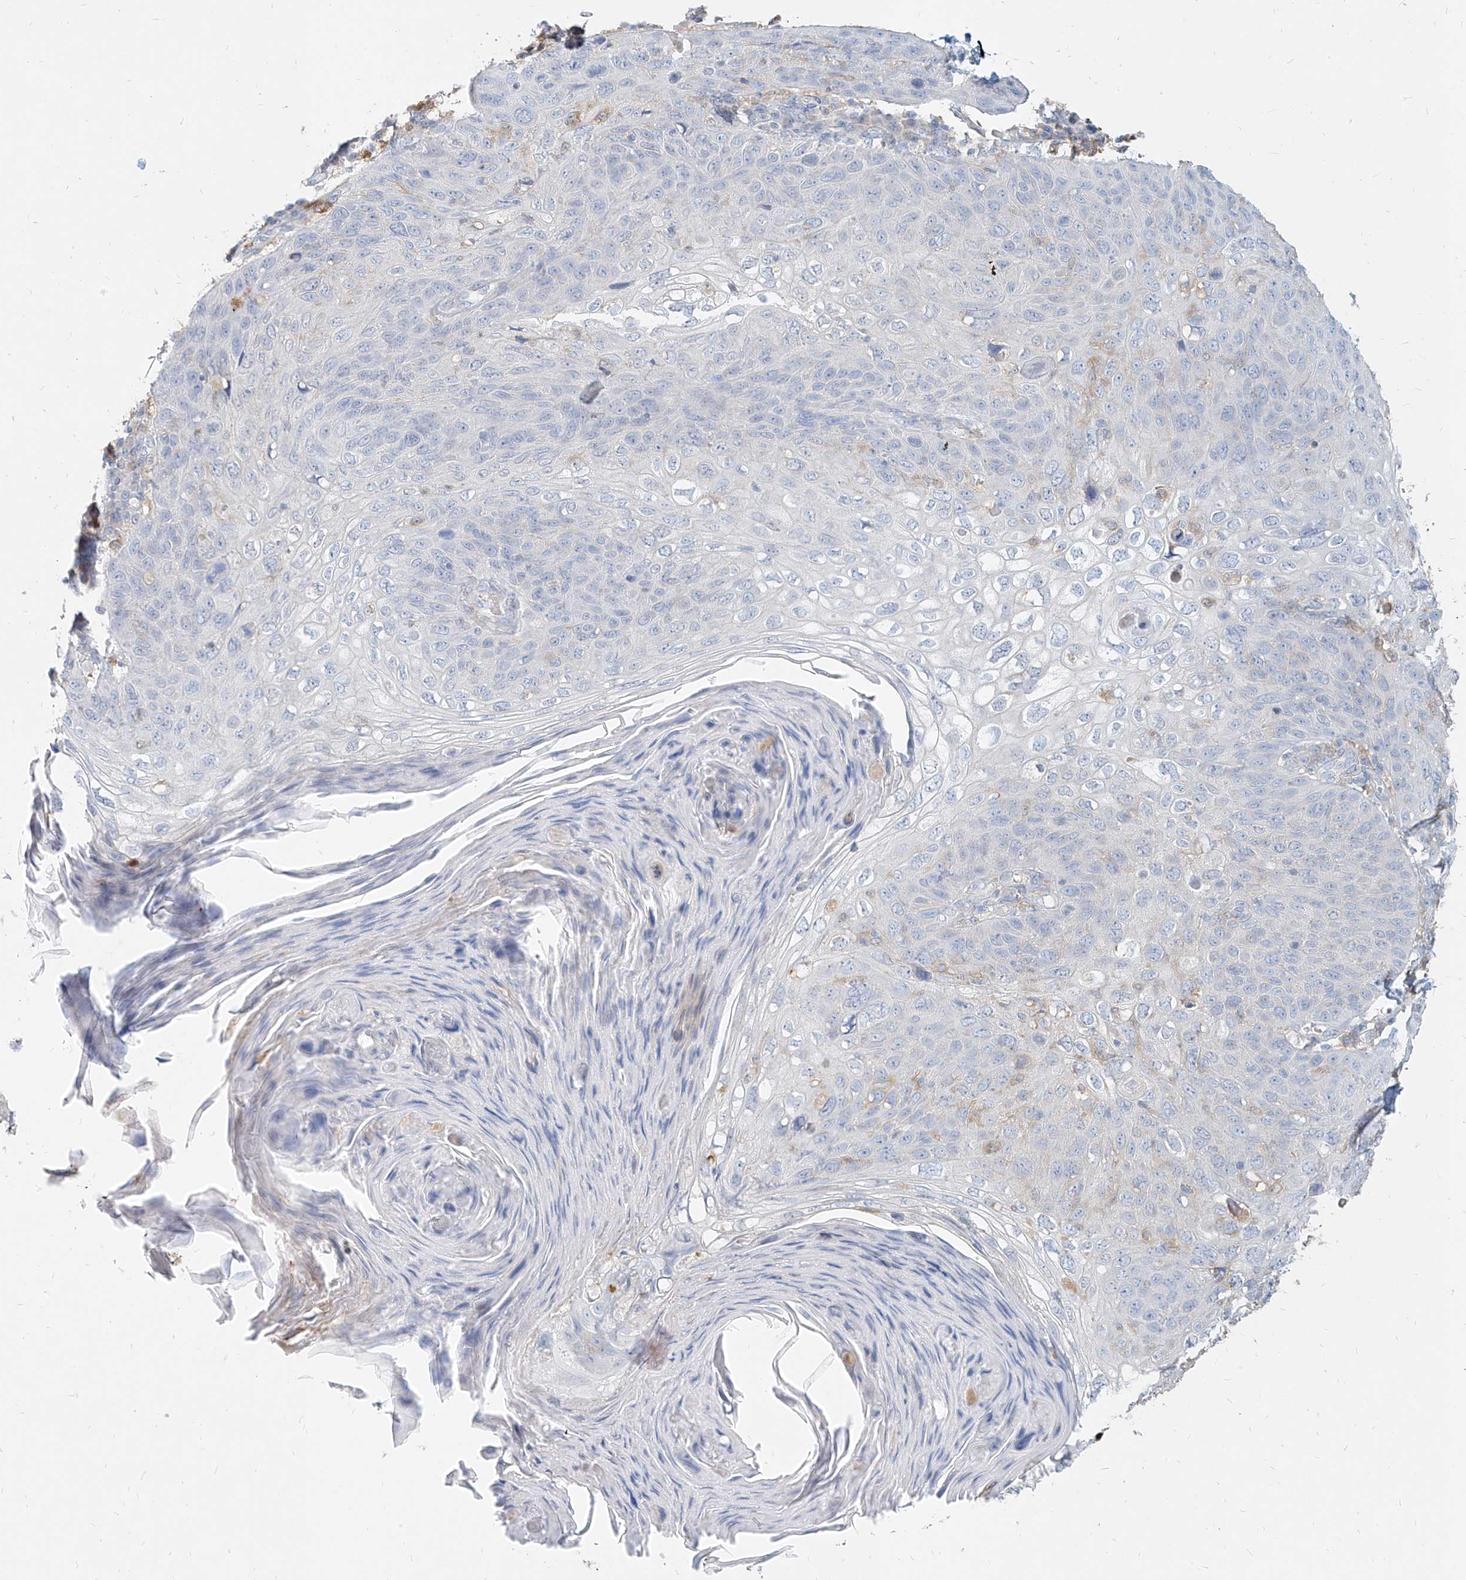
{"staining": {"intensity": "negative", "quantity": "none", "location": "none"}, "tissue": "skin cancer", "cell_type": "Tumor cells", "image_type": "cancer", "snomed": [{"axis": "morphology", "description": "Squamous cell carcinoma, NOS"}, {"axis": "topography", "description": "Skin"}], "caption": "DAB (3,3'-diaminobenzidine) immunohistochemical staining of human skin cancer (squamous cell carcinoma) displays no significant positivity in tumor cells.", "gene": "PGD", "patient": {"sex": "female", "age": 90}}